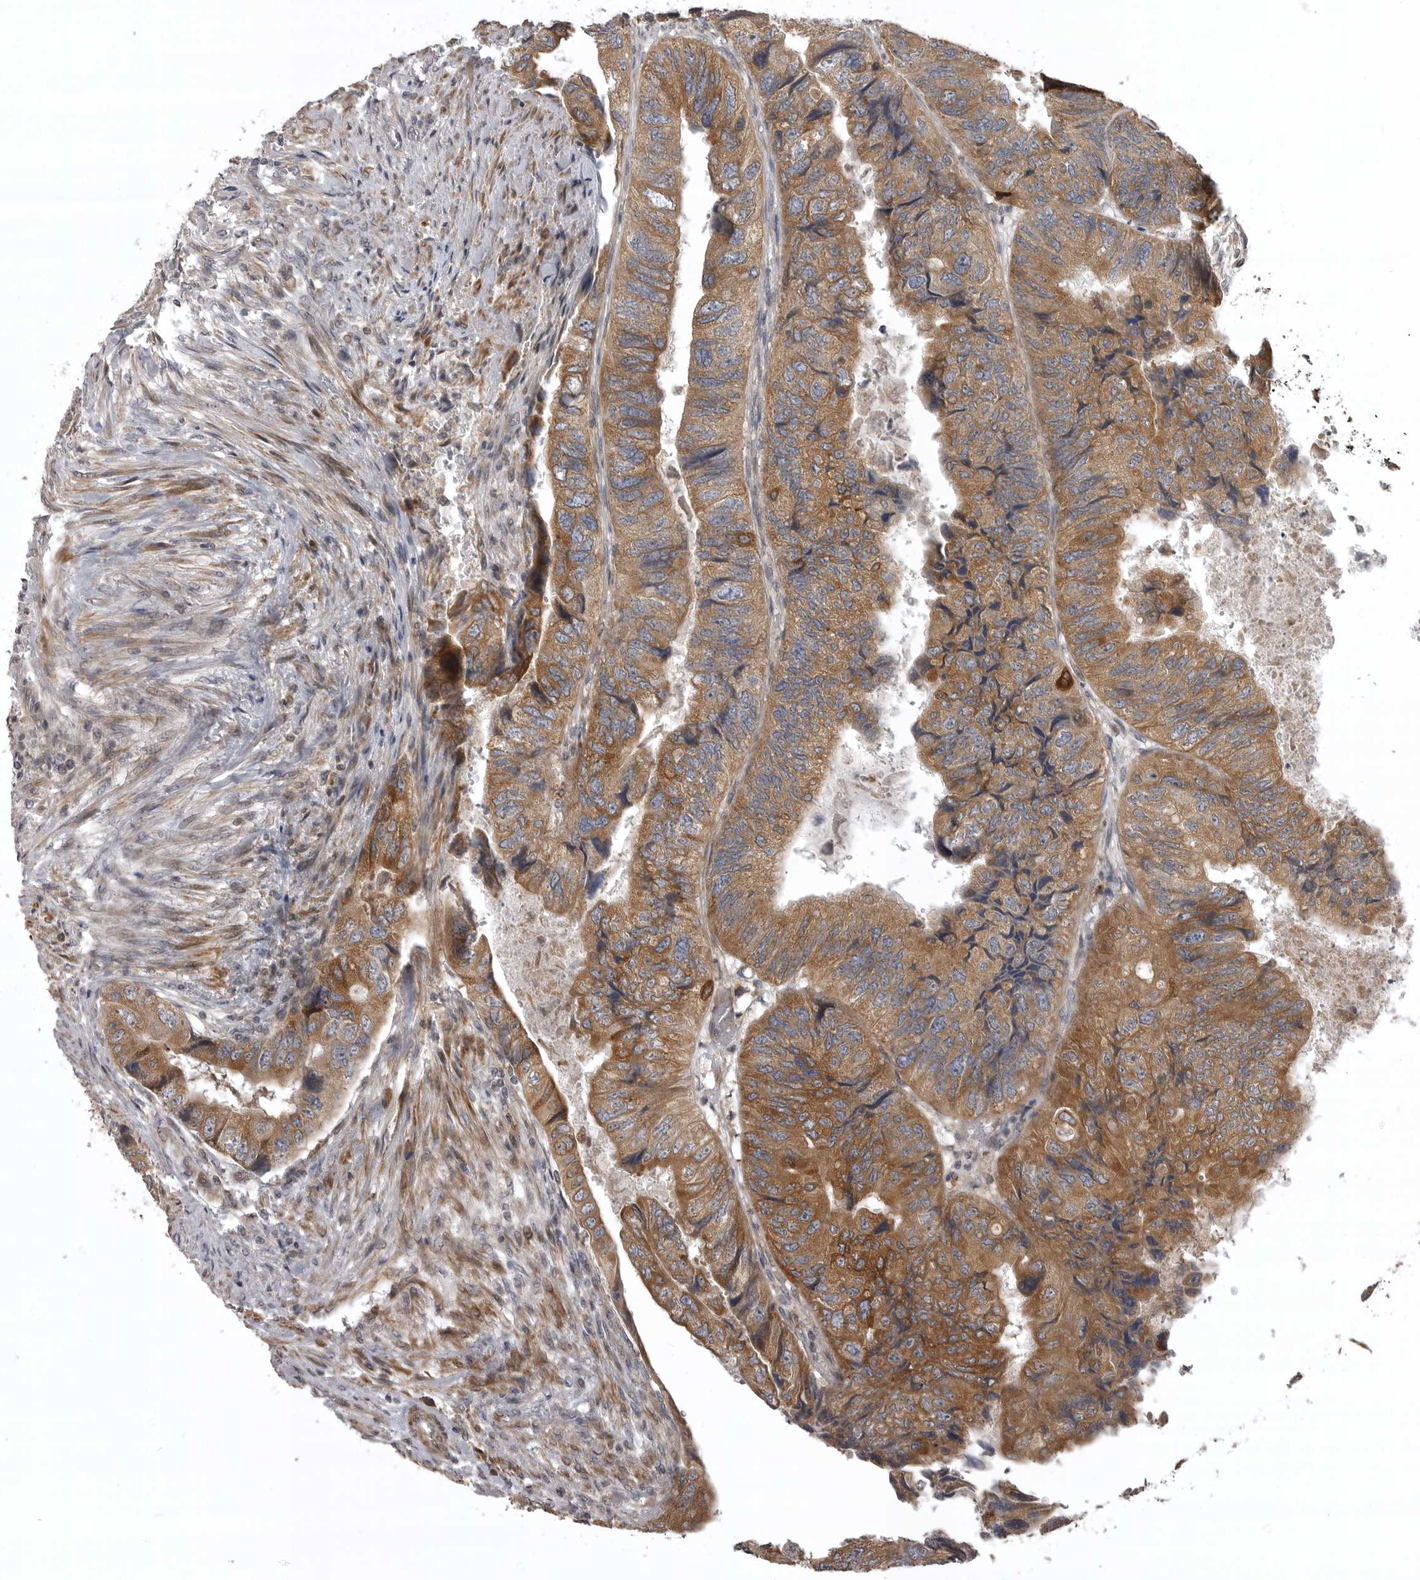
{"staining": {"intensity": "moderate", "quantity": ">75%", "location": "cytoplasmic/membranous"}, "tissue": "colorectal cancer", "cell_type": "Tumor cells", "image_type": "cancer", "snomed": [{"axis": "morphology", "description": "Adenocarcinoma, NOS"}, {"axis": "topography", "description": "Rectum"}], "caption": "Immunohistochemical staining of human colorectal adenocarcinoma shows medium levels of moderate cytoplasmic/membranous expression in approximately >75% of tumor cells.", "gene": "ZNRF1", "patient": {"sex": "male", "age": 63}}